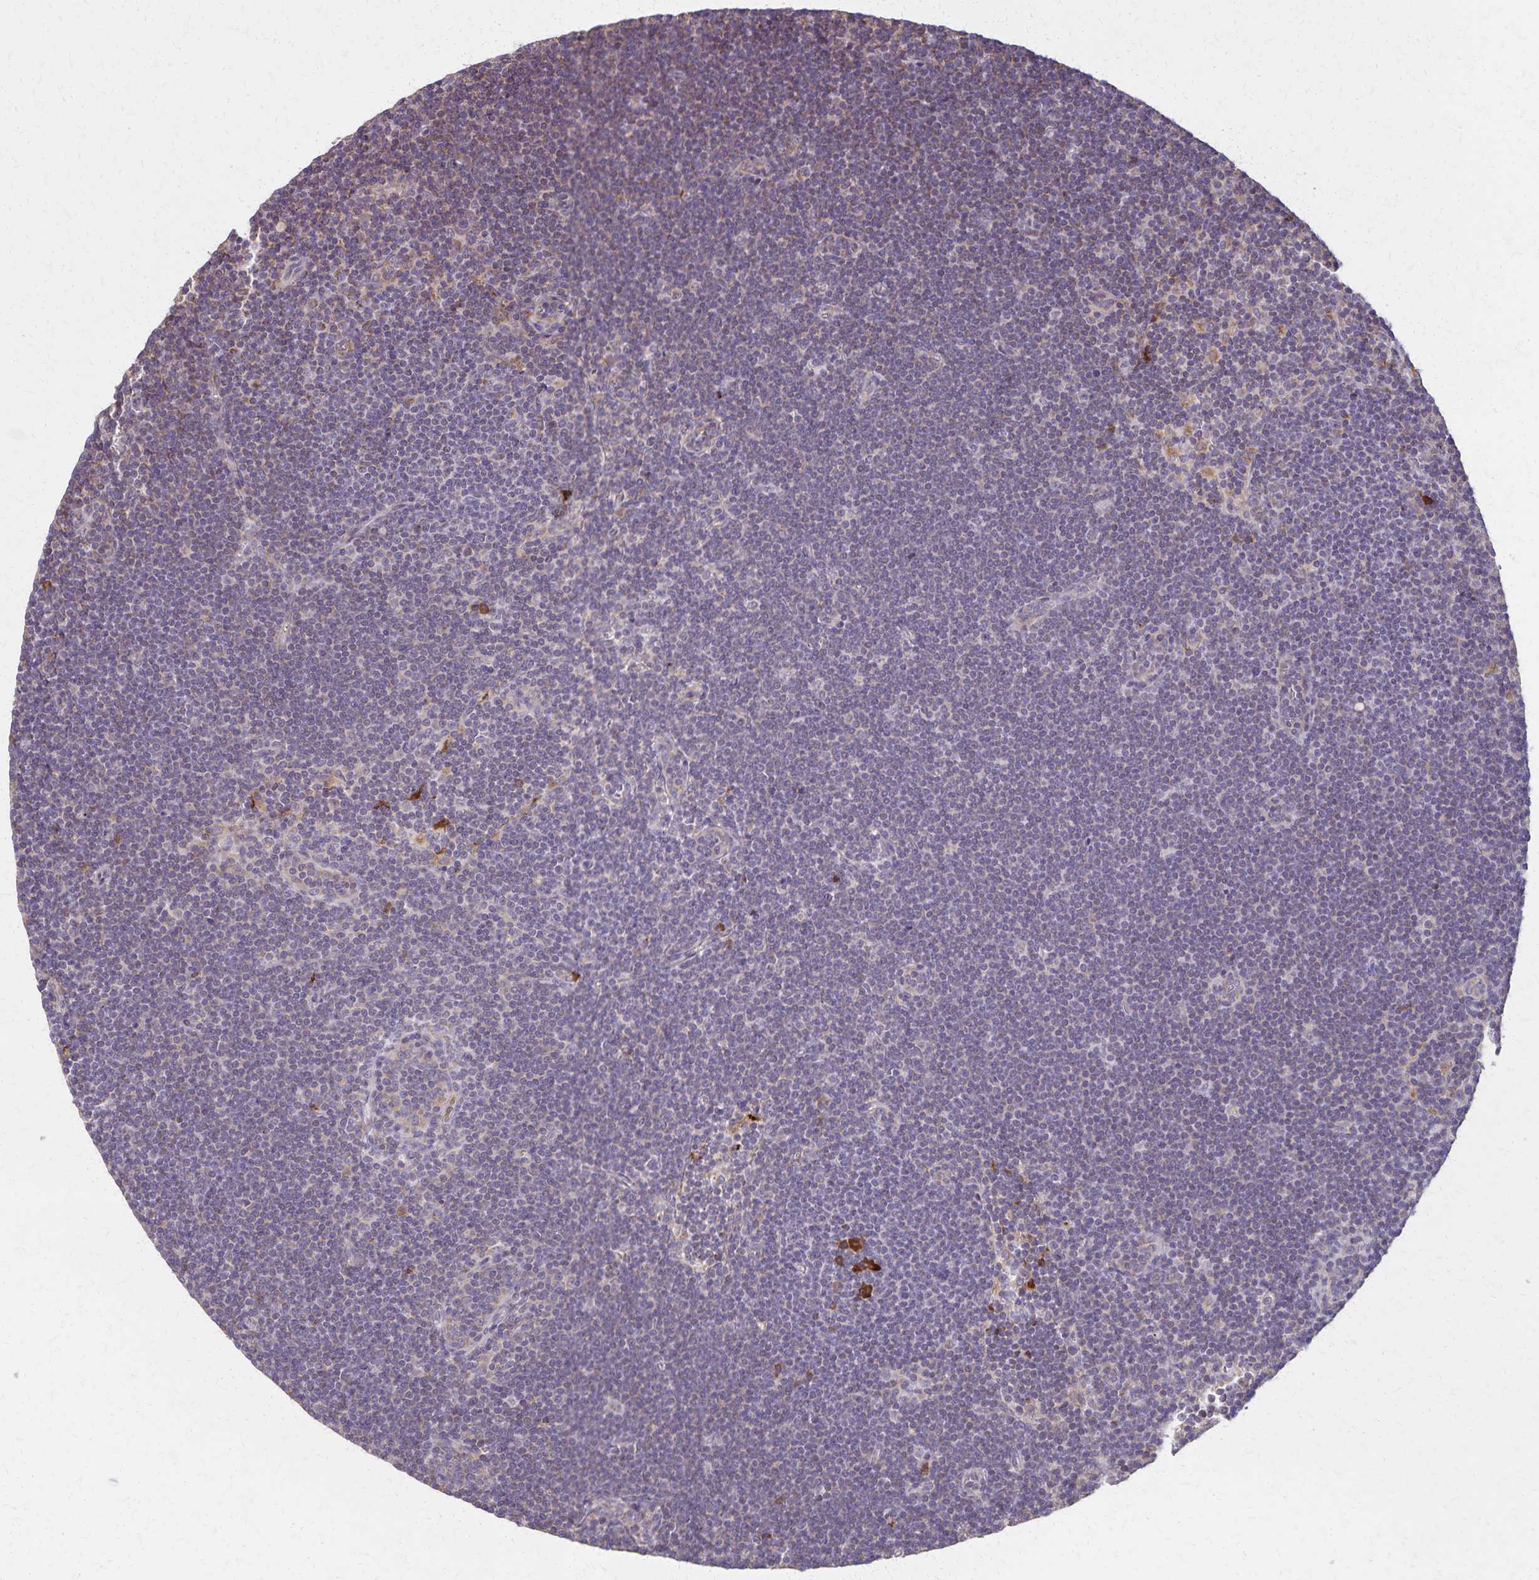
{"staining": {"intensity": "negative", "quantity": "none", "location": "none"}, "tissue": "lymphoma", "cell_type": "Tumor cells", "image_type": "cancer", "snomed": [{"axis": "morphology", "description": "Malignant lymphoma, non-Hodgkin's type, Low grade"}, {"axis": "topography", "description": "Lymph node"}], "caption": "This image is of malignant lymphoma, non-Hodgkin's type (low-grade) stained with immunohistochemistry (IHC) to label a protein in brown with the nuclei are counter-stained blue. There is no expression in tumor cells.", "gene": "RNF10", "patient": {"sex": "female", "age": 73}}